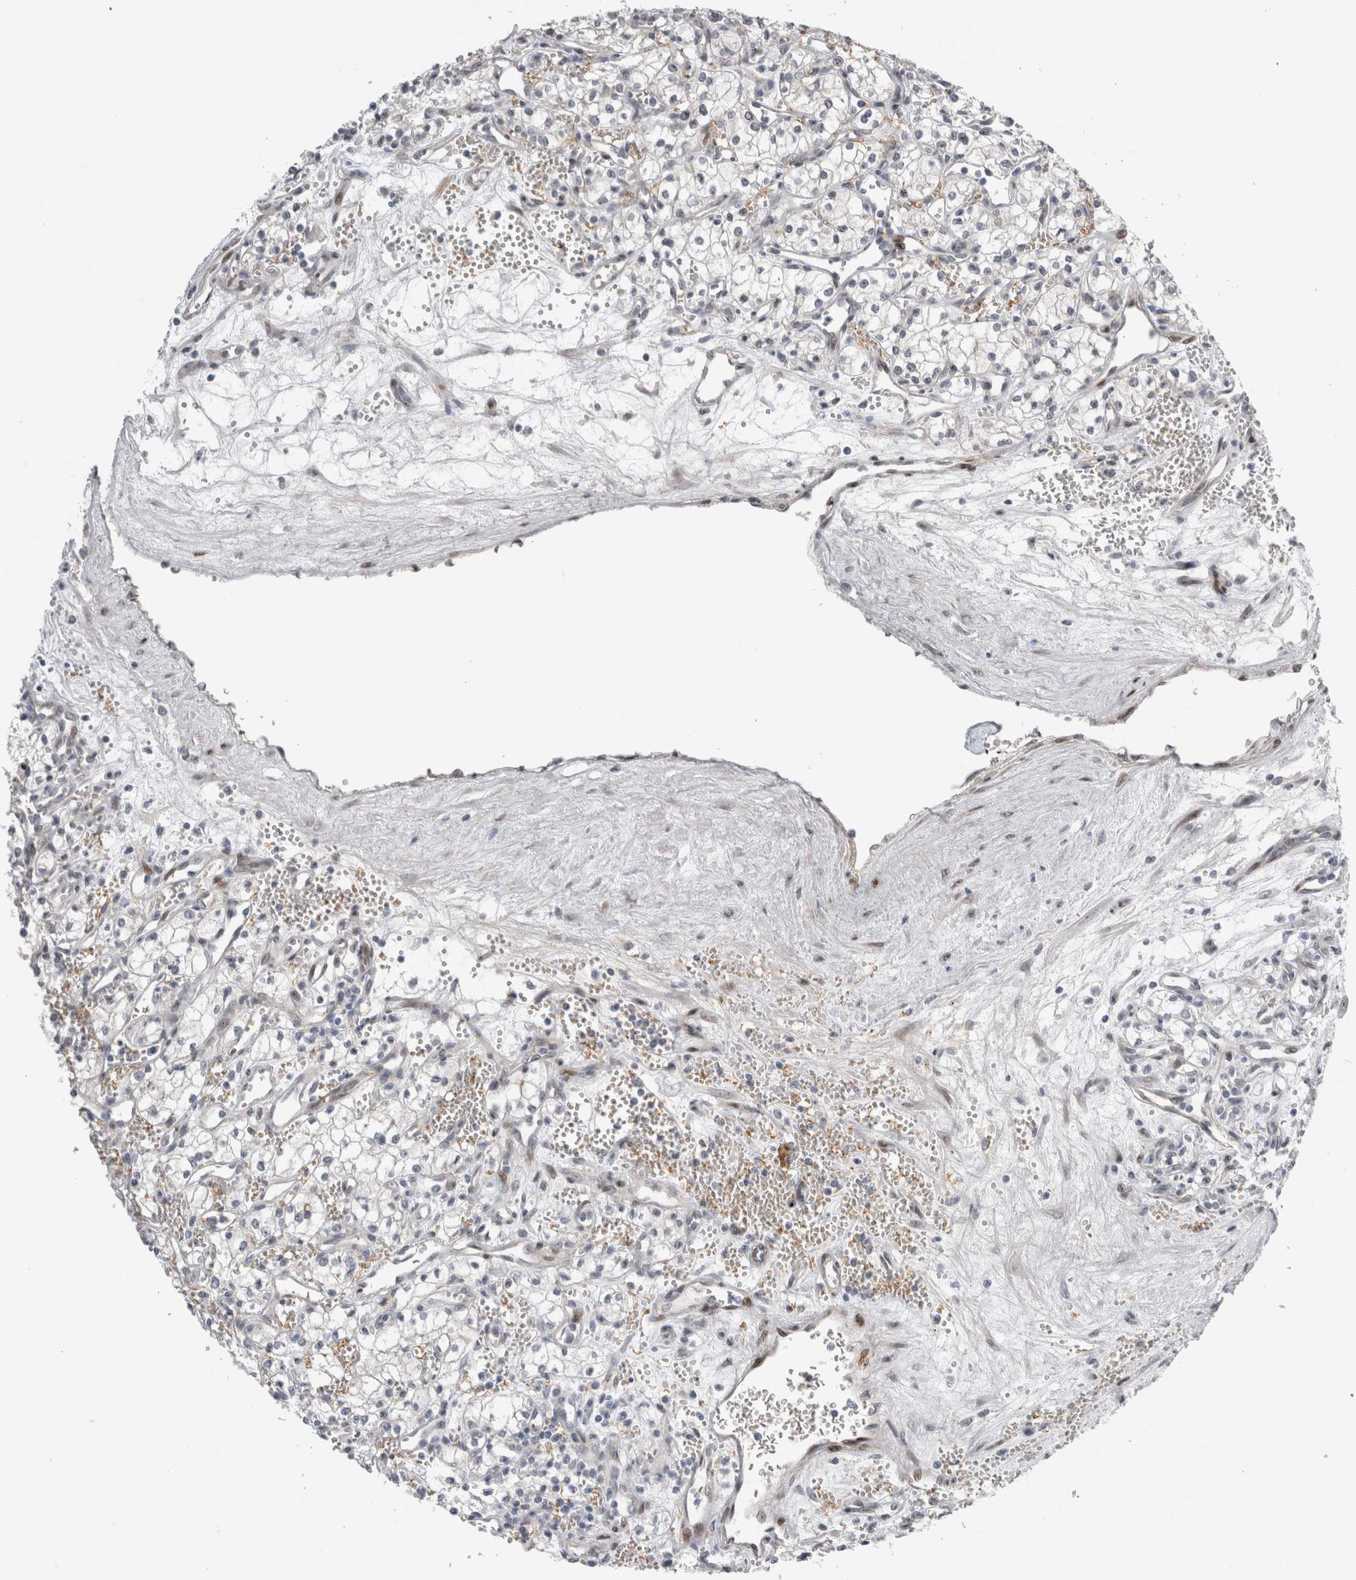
{"staining": {"intensity": "negative", "quantity": "none", "location": "none"}, "tissue": "renal cancer", "cell_type": "Tumor cells", "image_type": "cancer", "snomed": [{"axis": "morphology", "description": "Adenocarcinoma, NOS"}, {"axis": "topography", "description": "Kidney"}], "caption": "Immunohistochemistry image of renal adenocarcinoma stained for a protein (brown), which shows no positivity in tumor cells. The staining is performed using DAB brown chromogen with nuclei counter-stained in using hematoxylin.", "gene": "DMTN", "patient": {"sex": "male", "age": 59}}